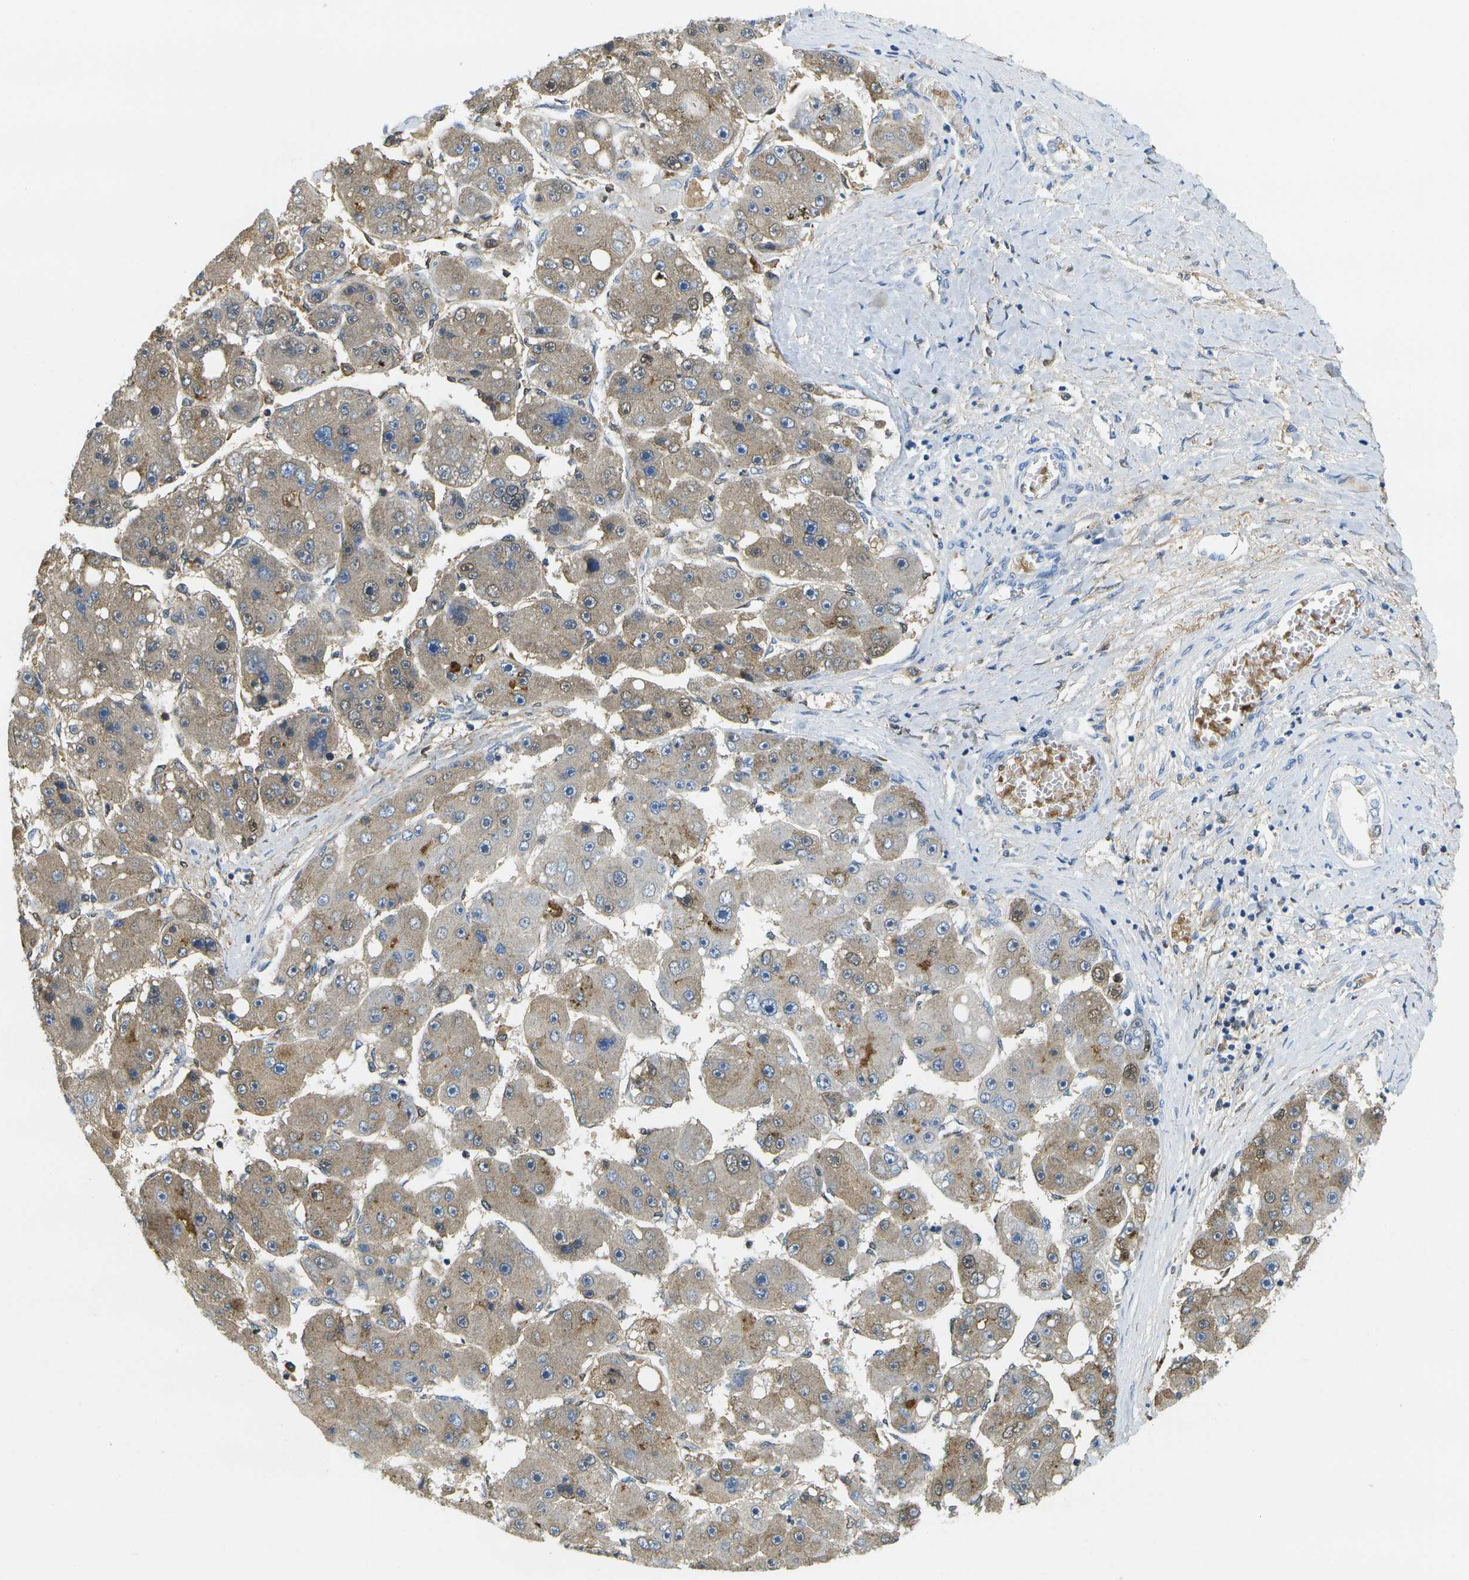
{"staining": {"intensity": "weak", "quantity": ">75%", "location": "cytoplasmic/membranous"}, "tissue": "liver cancer", "cell_type": "Tumor cells", "image_type": "cancer", "snomed": [{"axis": "morphology", "description": "Carcinoma, Hepatocellular, NOS"}, {"axis": "topography", "description": "Liver"}], "caption": "The image reveals a brown stain indicating the presence of a protein in the cytoplasmic/membranous of tumor cells in hepatocellular carcinoma (liver). (DAB (3,3'-diaminobenzidine) IHC with brightfield microscopy, high magnification).", "gene": "SERPINA1", "patient": {"sex": "female", "age": 61}}